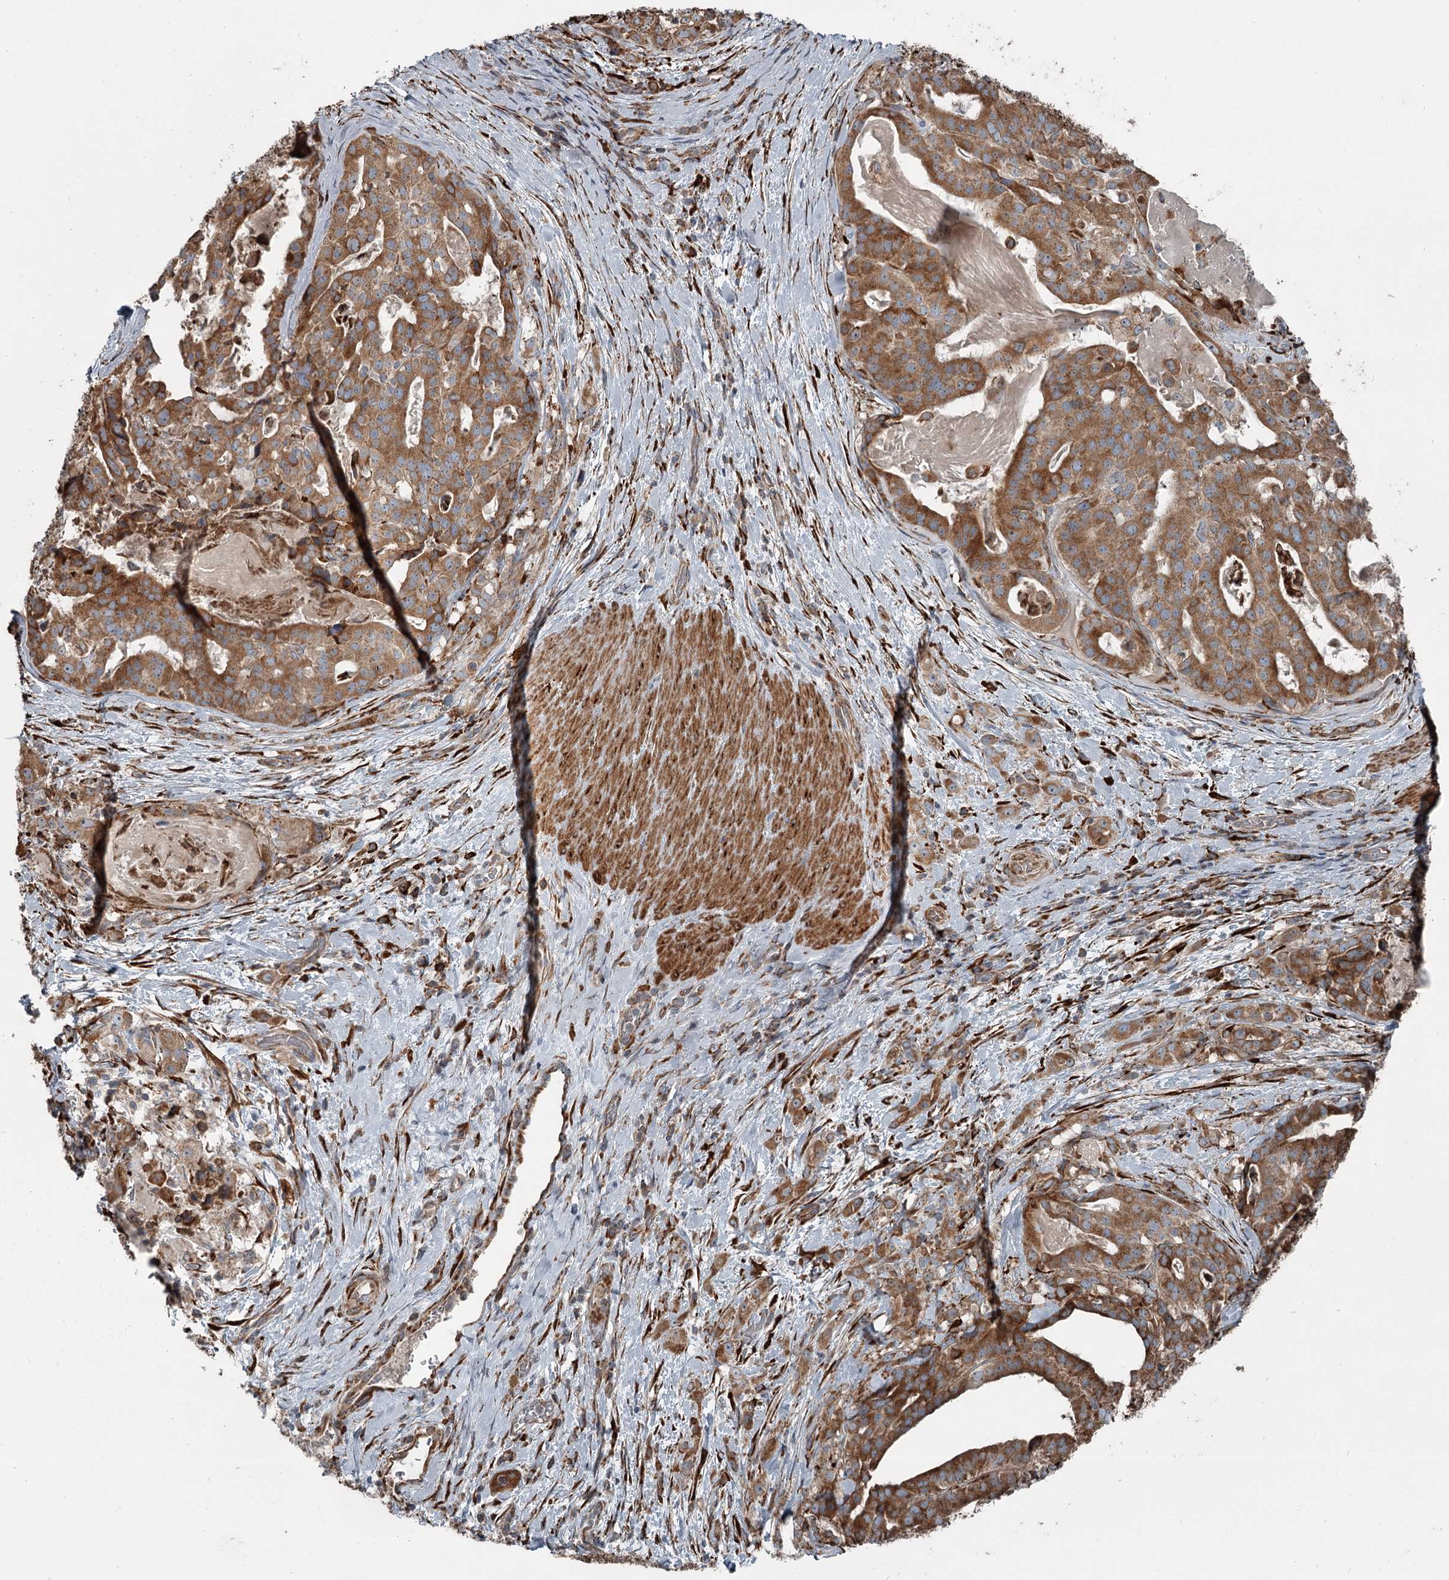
{"staining": {"intensity": "strong", "quantity": ">75%", "location": "cytoplasmic/membranous"}, "tissue": "stomach cancer", "cell_type": "Tumor cells", "image_type": "cancer", "snomed": [{"axis": "morphology", "description": "Adenocarcinoma, NOS"}, {"axis": "topography", "description": "Stomach"}], "caption": "IHC (DAB (3,3'-diaminobenzidine)) staining of stomach cancer displays strong cytoplasmic/membranous protein staining in approximately >75% of tumor cells. The protein of interest is stained brown, and the nuclei are stained in blue (DAB IHC with brightfield microscopy, high magnification).", "gene": "RASSF8", "patient": {"sex": "male", "age": 48}}